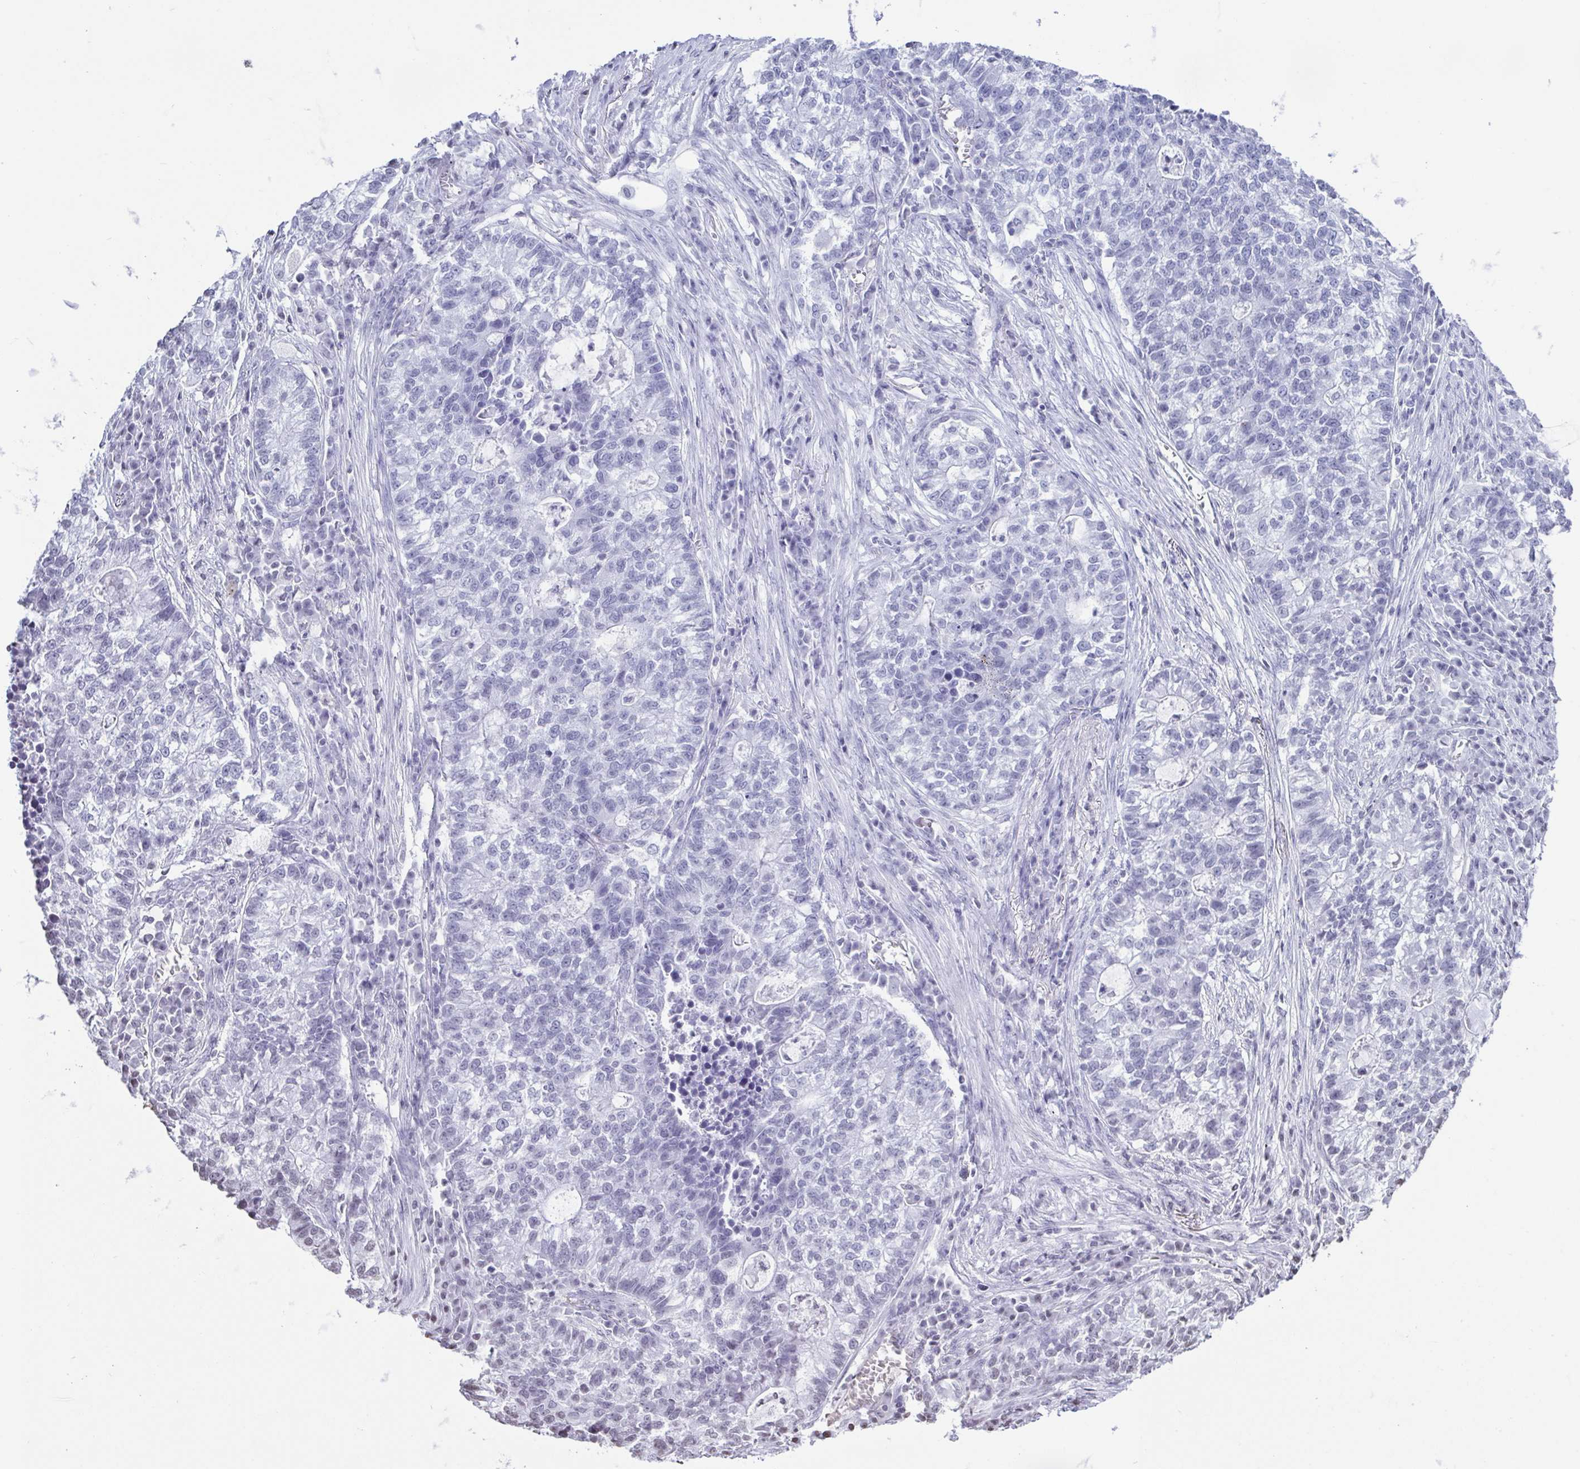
{"staining": {"intensity": "negative", "quantity": "none", "location": "none"}, "tissue": "lung cancer", "cell_type": "Tumor cells", "image_type": "cancer", "snomed": [{"axis": "morphology", "description": "Adenocarcinoma, NOS"}, {"axis": "topography", "description": "Lung"}], "caption": "Protein analysis of lung cancer (adenocarcinoma) reveals no significant staining in tumor cells. (DAB IHC, high magnification).", "gene": "VCY1B", "patient": {"sex": "male", "age": 57}}